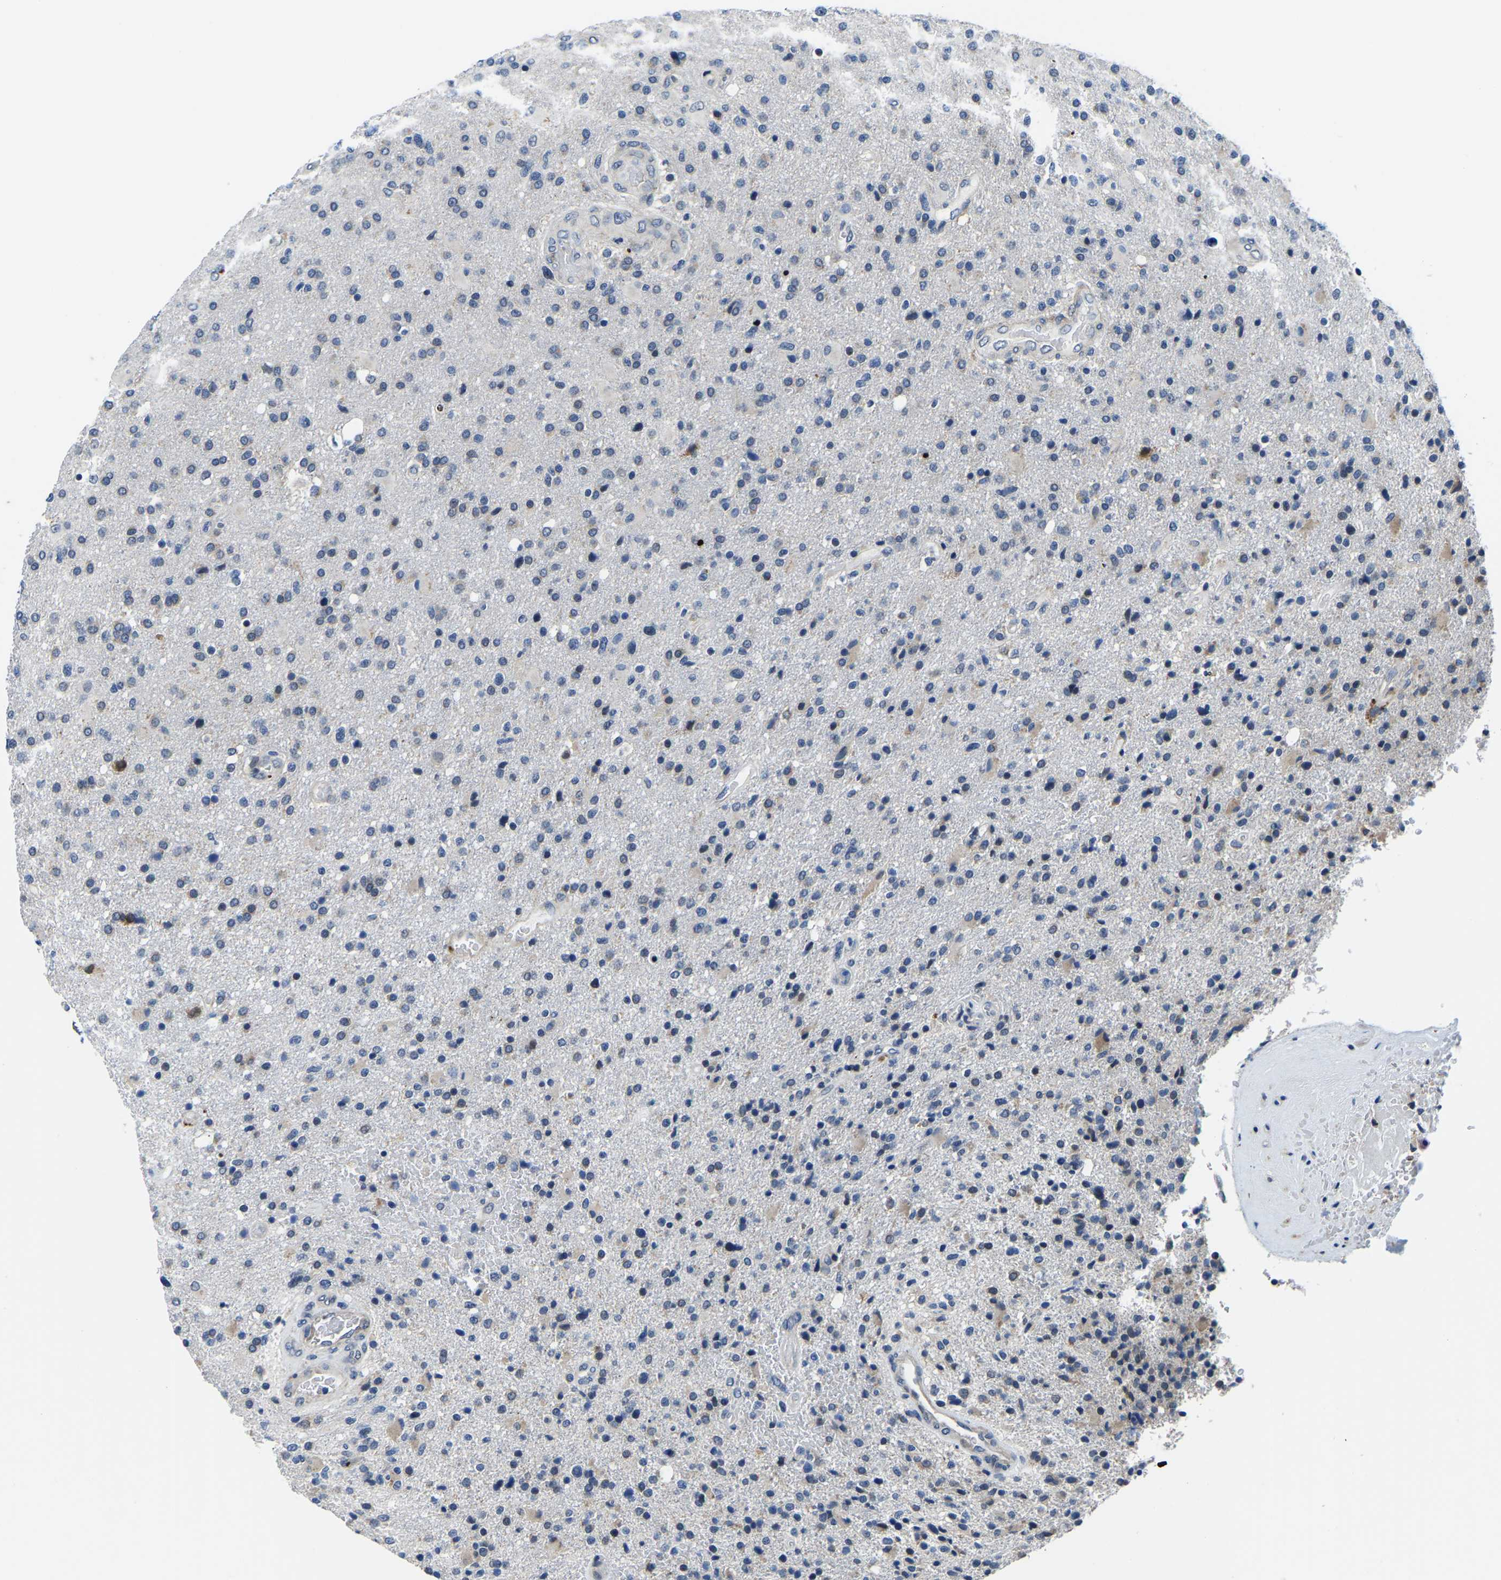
{"staining": {"intensity": "negative", "quantity": "none", "location": "none"}, "tissue": "glioma", "cell_type": "Tumor cells", "image_type": "cancer", "snomed": [{"axis": "morphology", "description": "Glioma, malignant, High grade"}, {"axis": "topography", "description": "Brain"}], "caption": "Tumor cells are negative for brown protein staining in high-grade glioma (malignant).", "gene": "LIAS", "patient": {"sex": "male", "age": 72}}